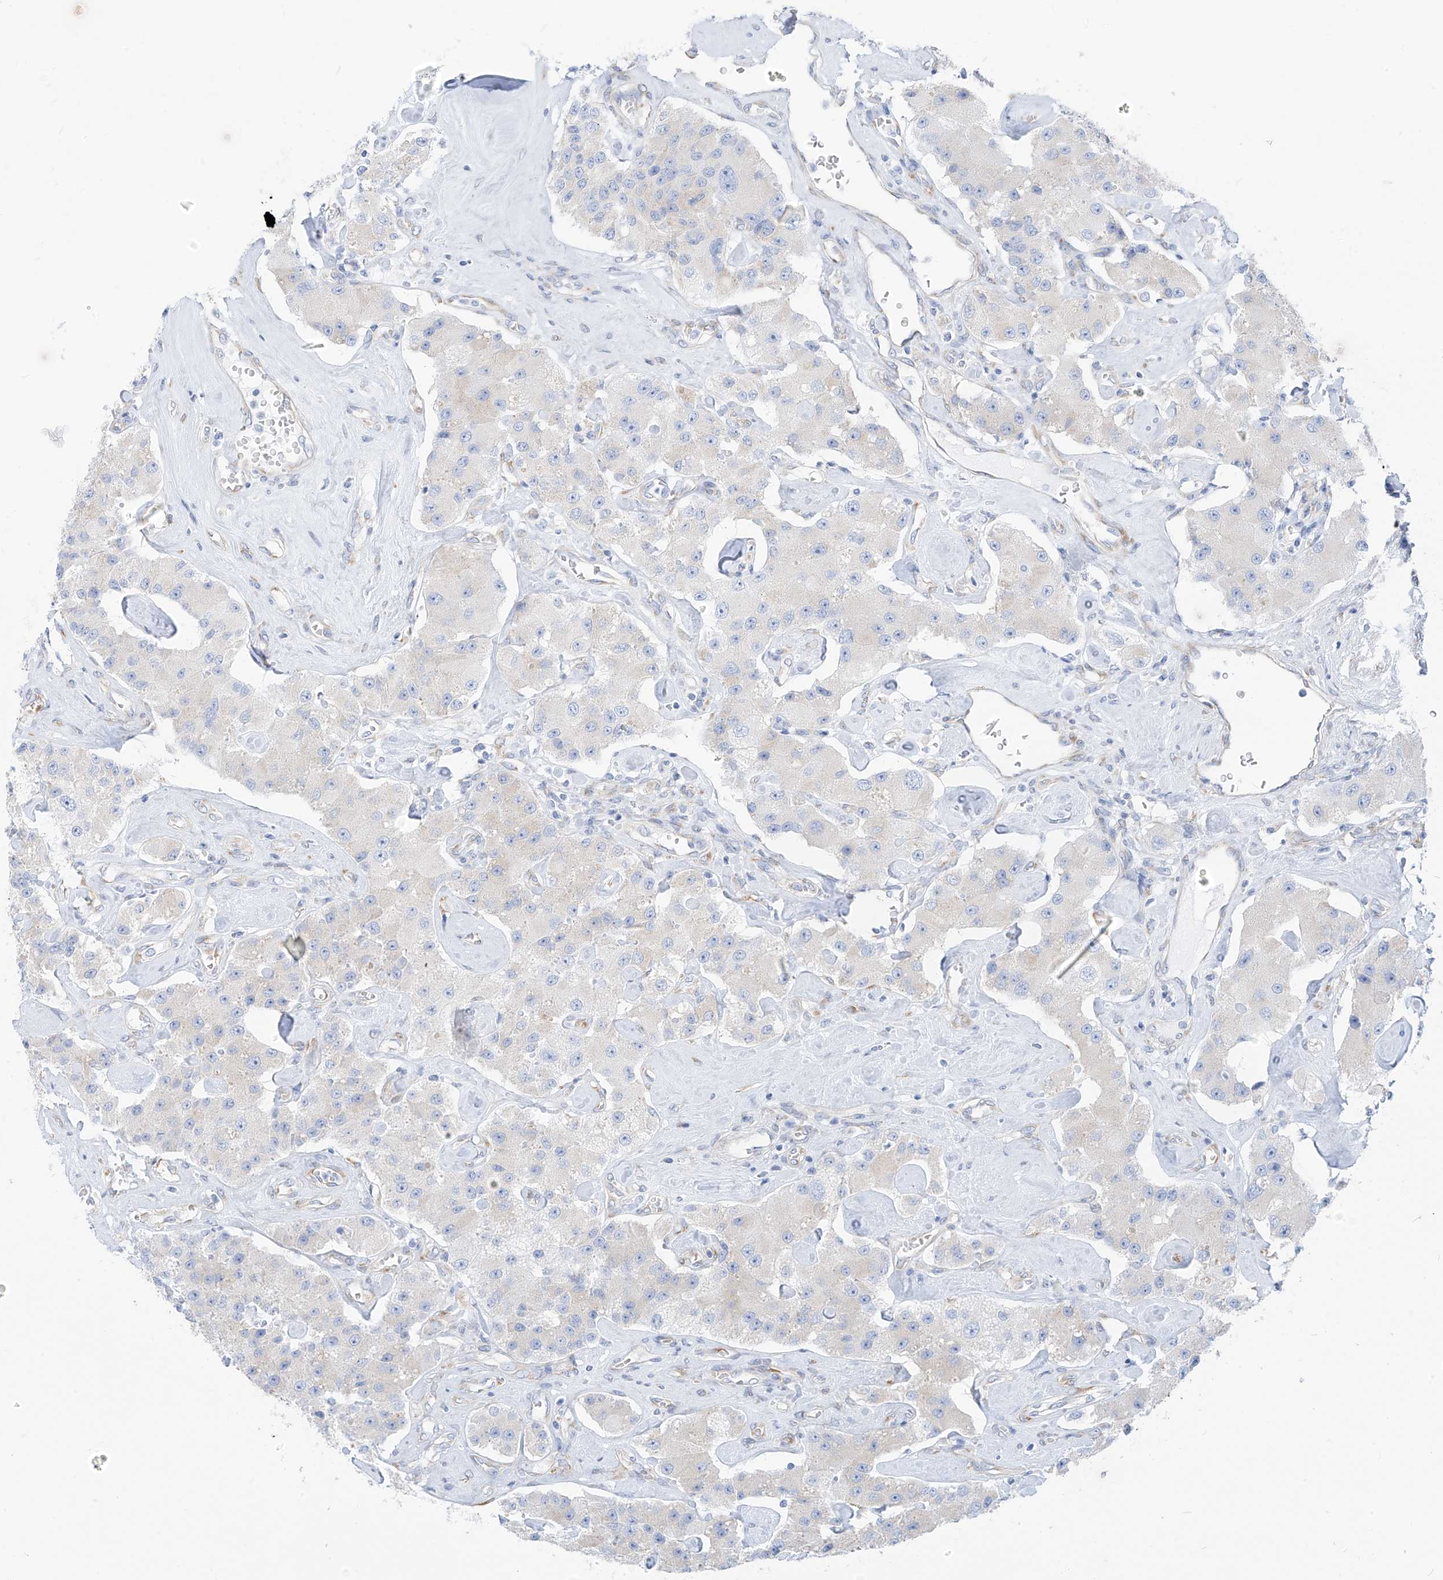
{"staining": {"intensity": "negative", "quantity": "none", "location": "none"}, "tissue": "carcinoid", "cell_type": "Tumor cells", "image_type": "cancer", "snomed": [{"axis": "morphology", "description": "Carcinoid, malignant, NOS"}, {"axis": "topography", "description": "Pancreas"}], "caption": "This micrograph is of malignant carcinoid stained with immunohistochemistry to label a protein in brown with the nuclei are counter-stained blue. There is no staining in tumor cells.", "gene": "RCN2", "patient": {"sex": "male", "age": 41}}